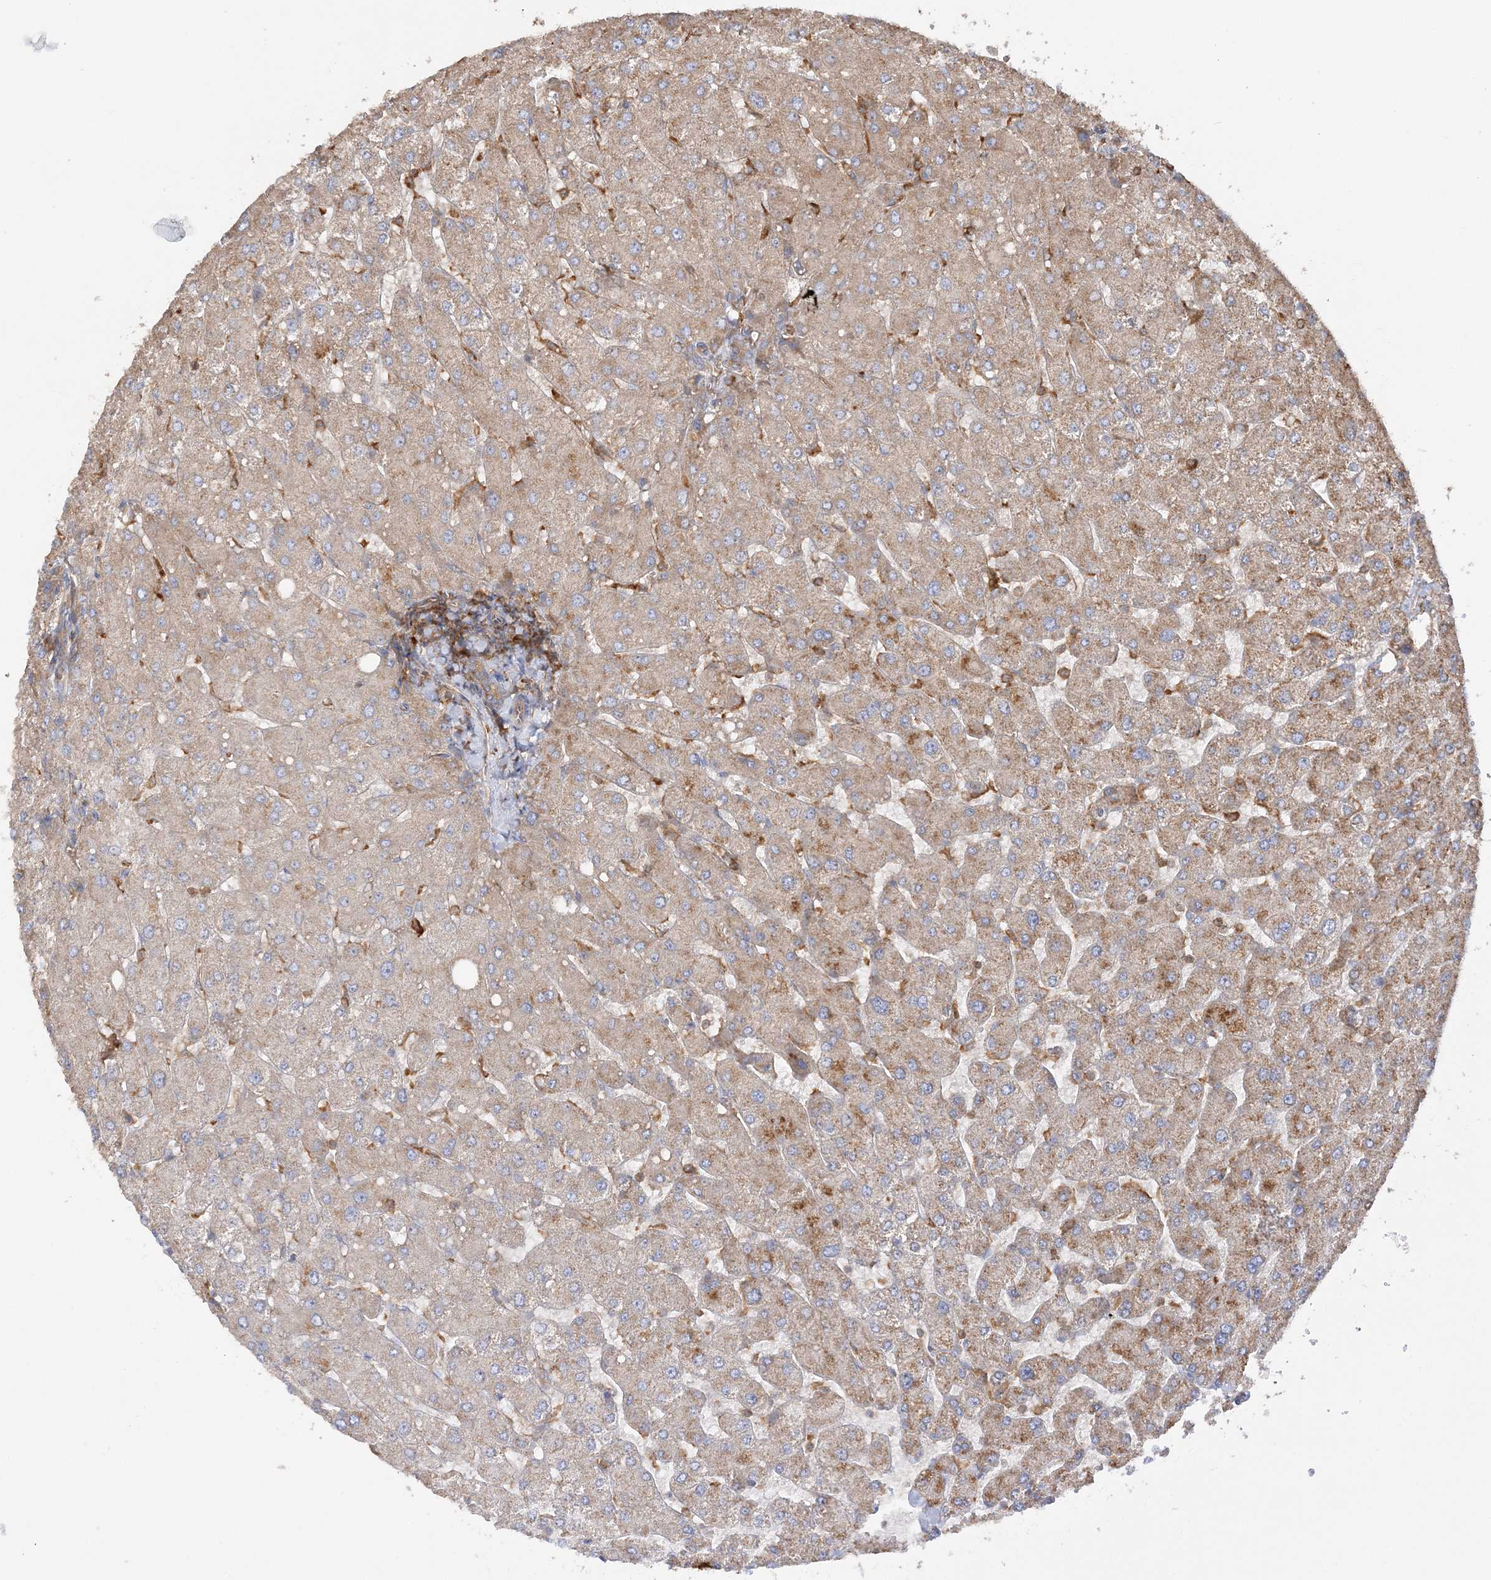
{"staining": {"intensity": "weak", "quantity": ">75%", "location": "cytoplasmic/membranous"}, "tissue": "liver", "cell_type": "Cholangiocytes", "image_type": "normal", "snomed": [{"axis": "morphology", "description": "Normal tissue, NOS"}, {"axis": "topography", "description": "Liver"}], "caption": "Immunohistochemistry (IHC) of unremarkable human liver displays low levels of weak cytoplasmic/membranous expression in about >75% of cholangiocytes.", "gene": "TBC1D5", "patient": {"sex": "male", "age": 55}}